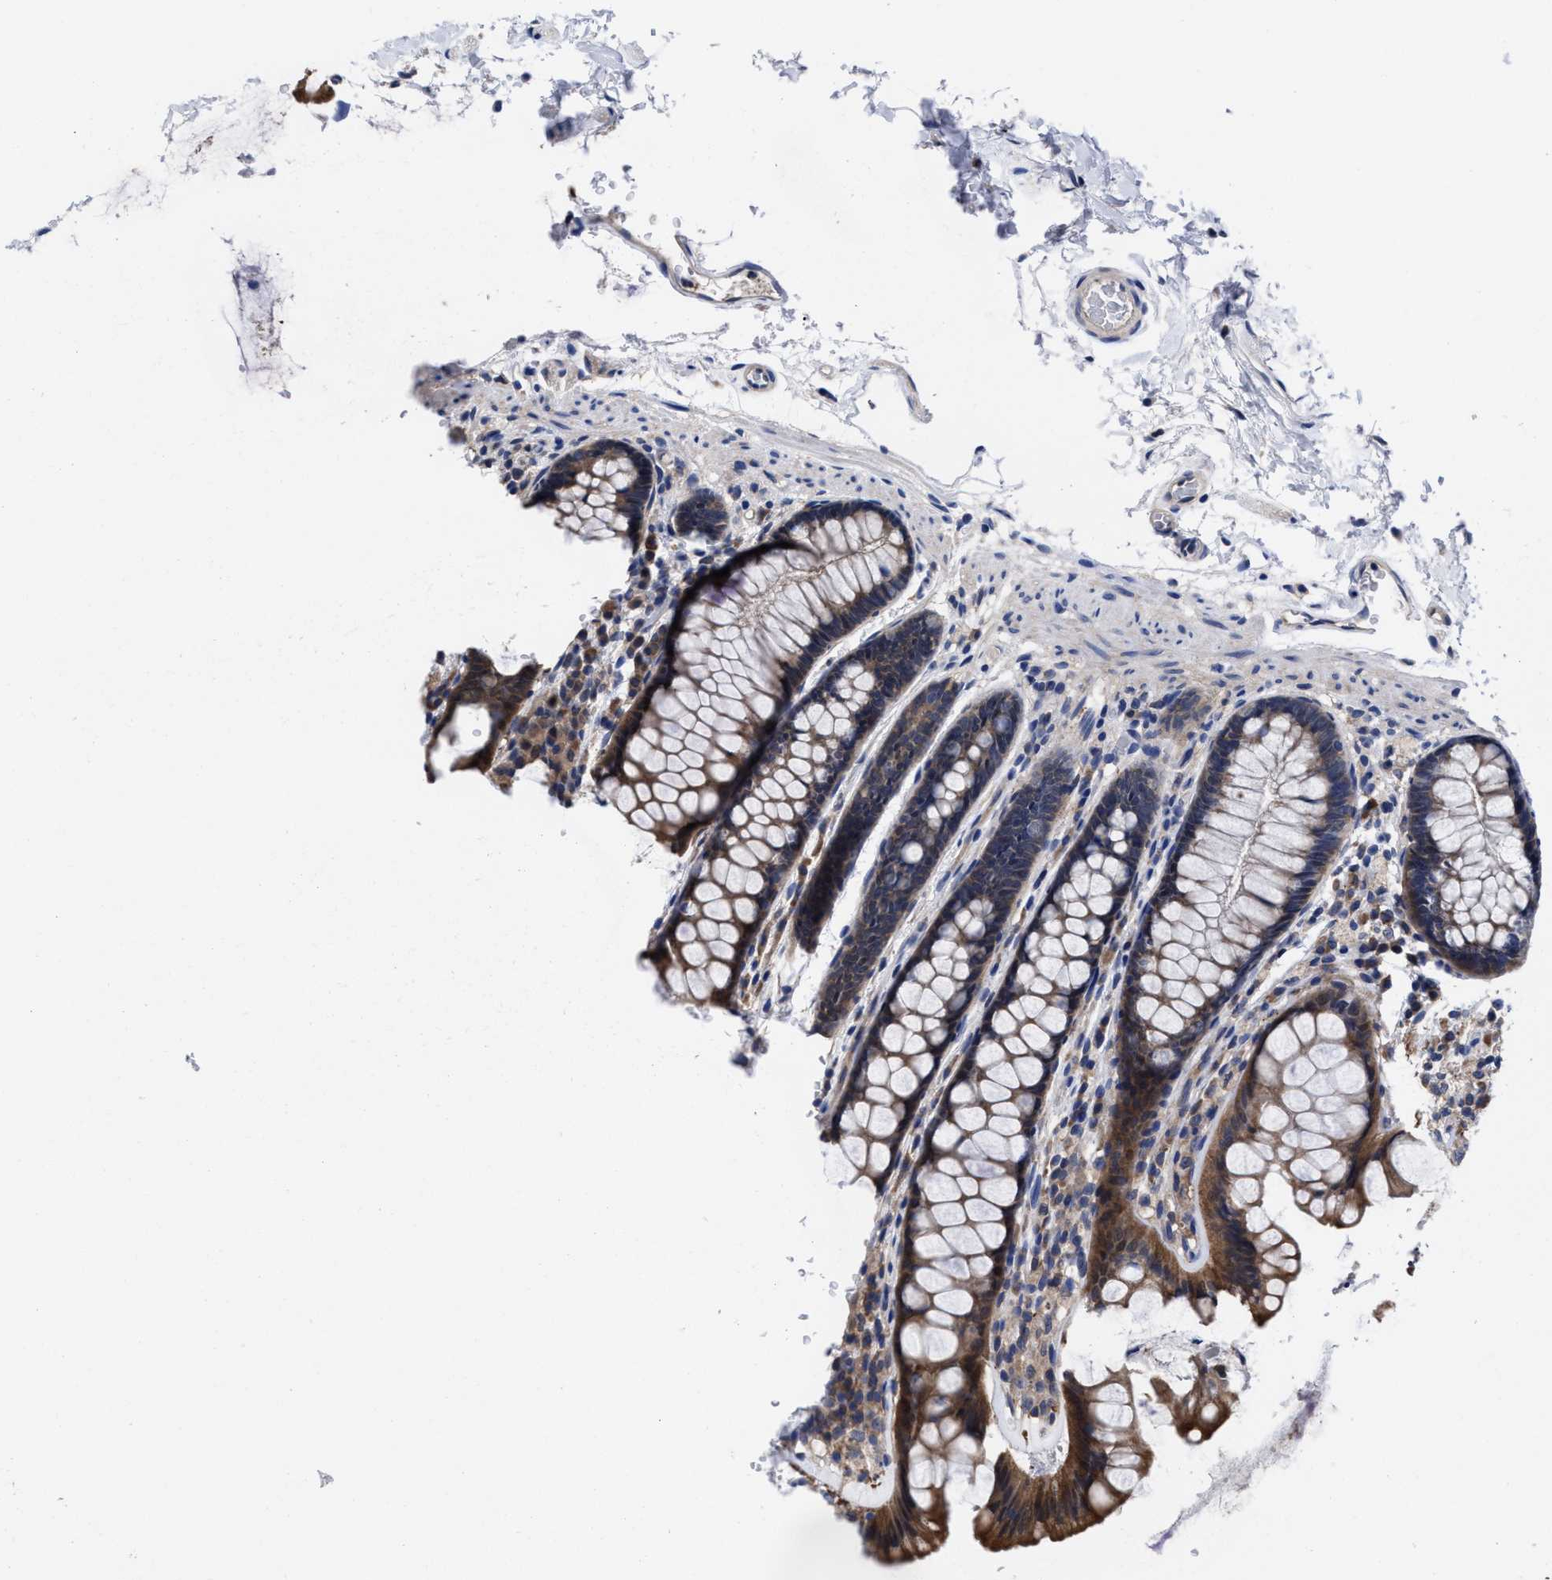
{"staining": {"intensity": "weak", "quantity": "25%-75%", "location": "cytoplasmic/membranous"}, "tissue": "colon", "cell_type": "Endothelial cells", "image_type": "normal", "snomed": [{"axis": "morphology", "description": "Normal tissue, NOS"}, {"axis": "topography", "description": "Colon"}], "caption": "IHC micrograph of unremarkable colon: human colon stained using IHC demonstrates low levels of weak protein expression localized specifically in the cytoplasmic/membranous of endothelial cells, appearing as a cytoplasmic/membranous brown color.", "gene": "TXNDC17", "patient": {"sex": "female", "age": 56}}